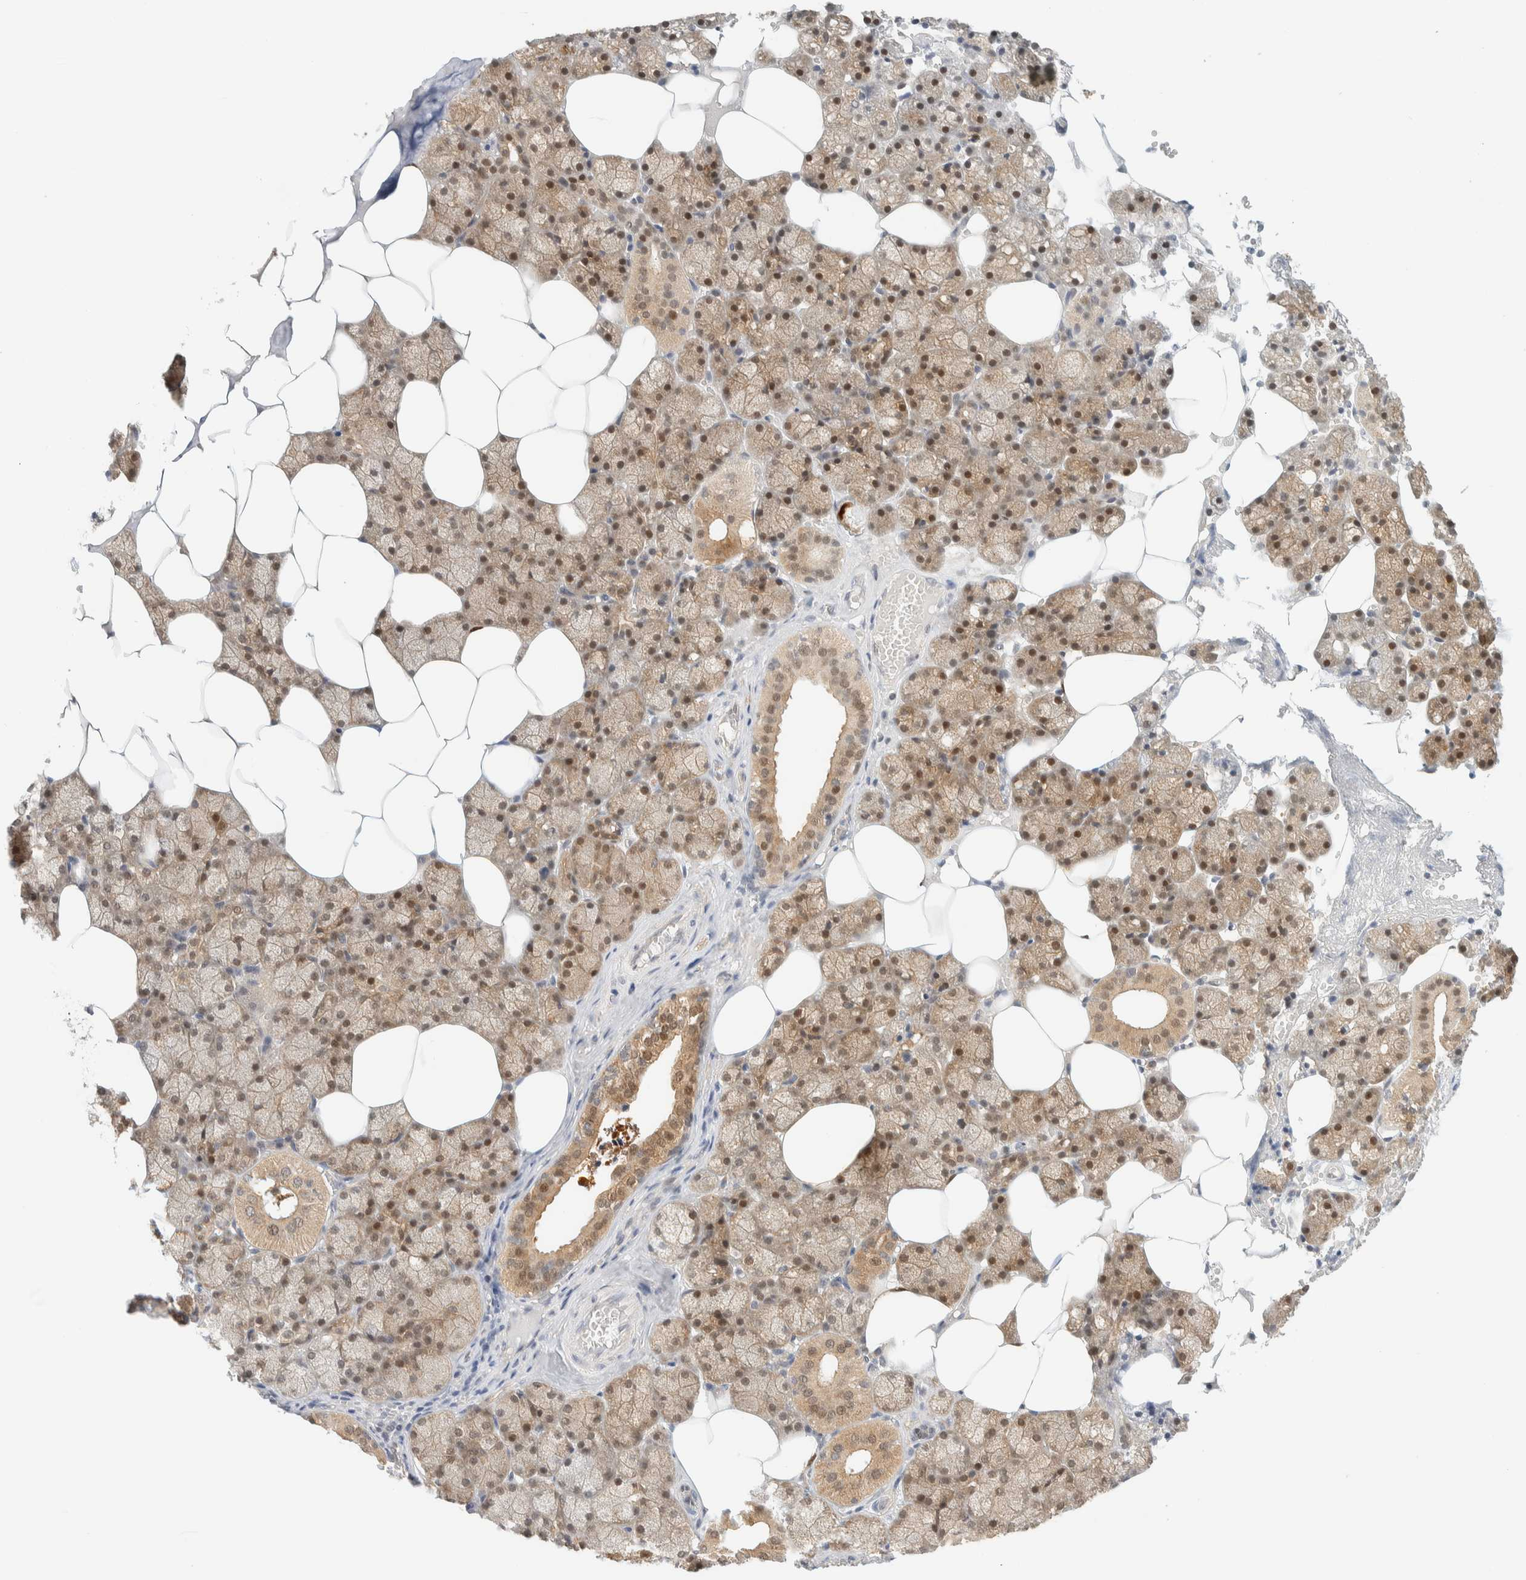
{"staining": {"intensity": "moderate", "quantity": ">75%", "location": "cytoplasmic/membranous,nuclear"}, "tissue": "salivary gland", "cell_type": "Glandular cells", "image_type": "normal", "snomed": [{"axis": "morphology", "description": "Normal tissue, NOS"}, {"axis": "topography", "description": "Salivary gland"}], "caption": "Glandular cells exhibit moderate cytoplasmic/membranous,nuclear staining in about >75% of cells in normal salivary gland.", "gene": "PCYT2", "patient": {"sex": "male", "age": 62}}